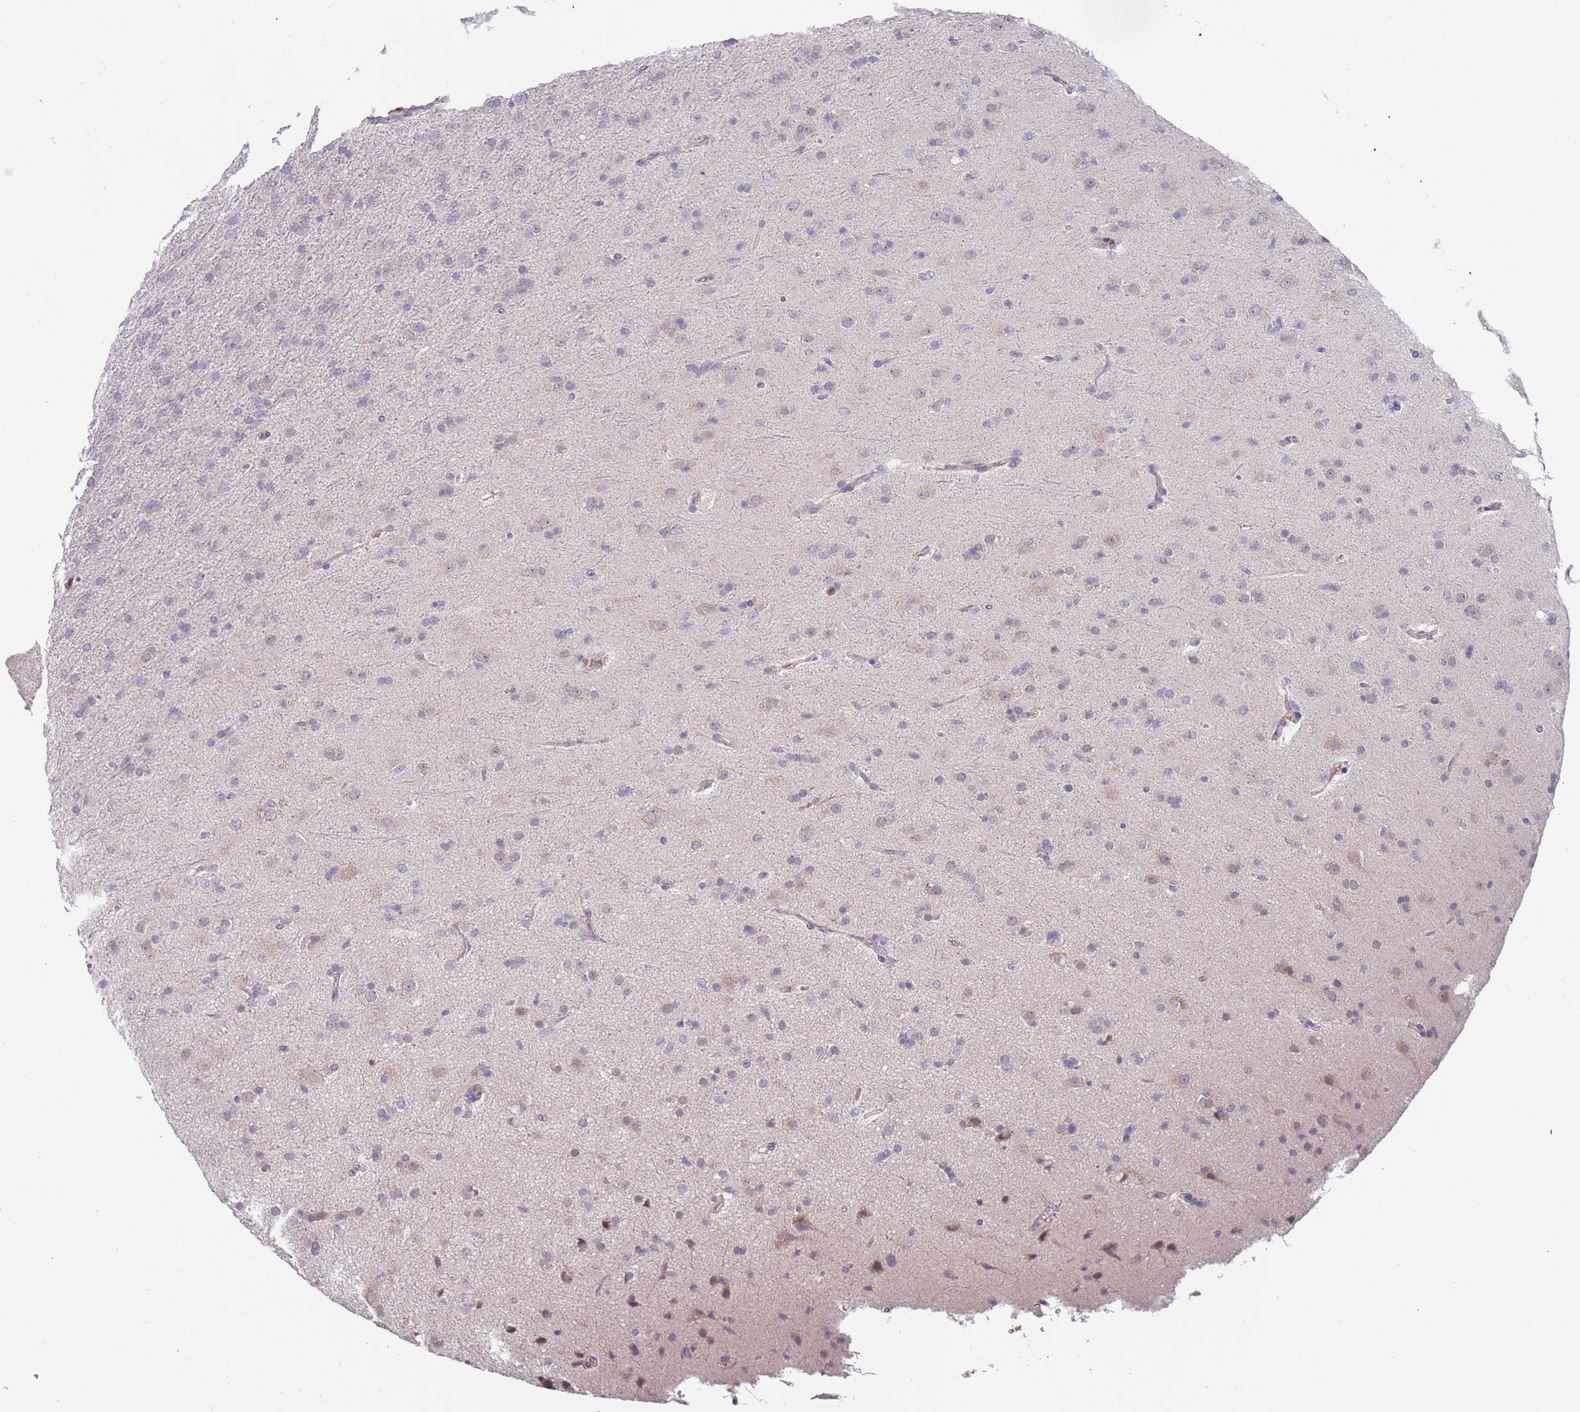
{"staining": {"intensity": "negative", "quantity": "none", "location": "none"}, "tissue": "glioma", "cell_type": "Tumor cells", "image_type": "cancer", "snomed": [{"axis": "morphology", "description": "Glioma, malignant, Low grade"}, {"axis": "topography", "description": "Brain"}], "caption": "There is no significant expression in tumor cells of malignant glioma (low-grade).", "gene": "ZNF746", "patient": {"sex": "male", "age": 65}}